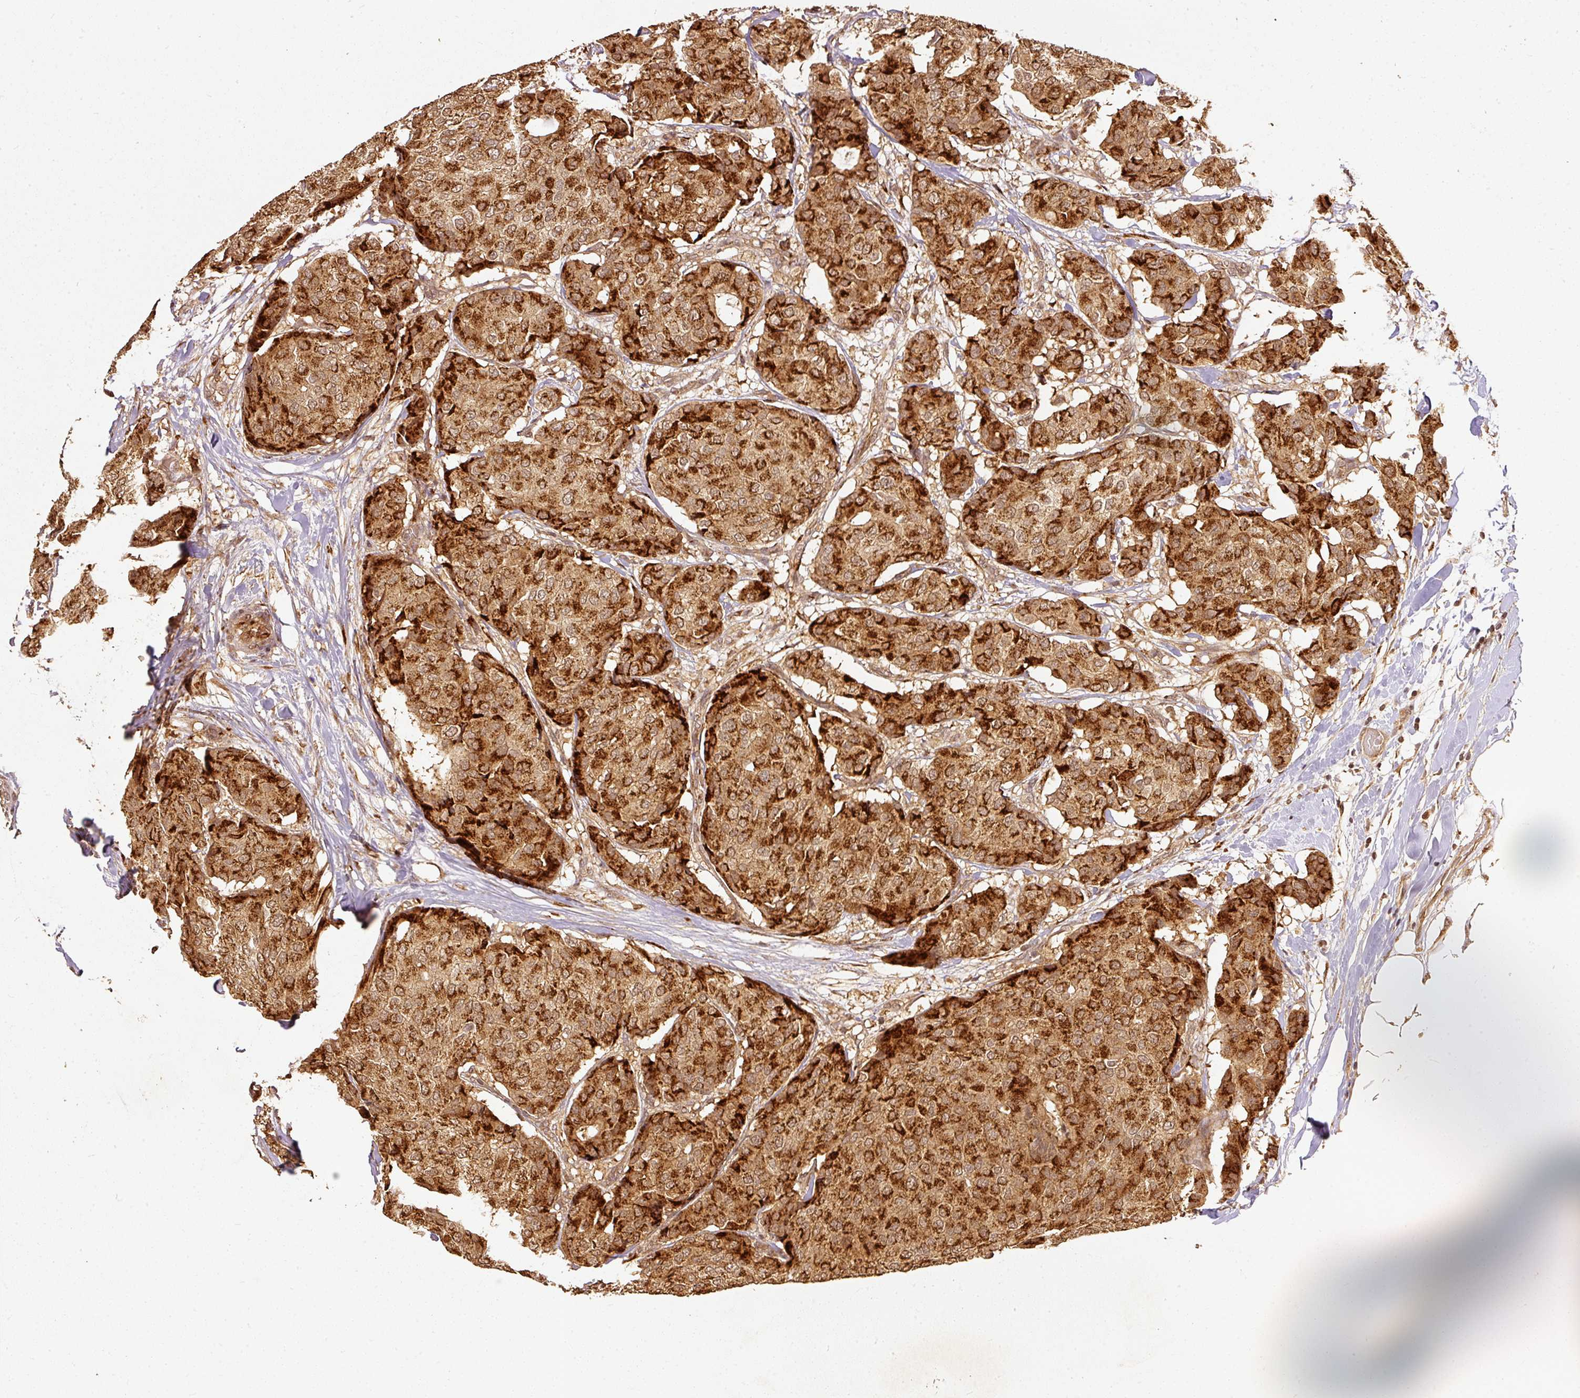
{"staining": {"intensity": "strong", "quantity": ">75%", "location": "cytoplasmic/membranous"}, "tissue": "breast cancer", "cell_type": "Tumor cells", "image_type": "cancer", "snomed": [{"axis": "morphology", "description": "Duct carcinoma"}, {"axis": "topography", "description": "Breast"}], "caption": "This histopathology image shows immunohistochemistry (IHC) staining of intraductal carcinoma (breast), with high strong cytoplasmic/membranous staining in about >75% of tumor cells.", "gene": "FUT8", "patient": {"sex": "female", "age": 75}}